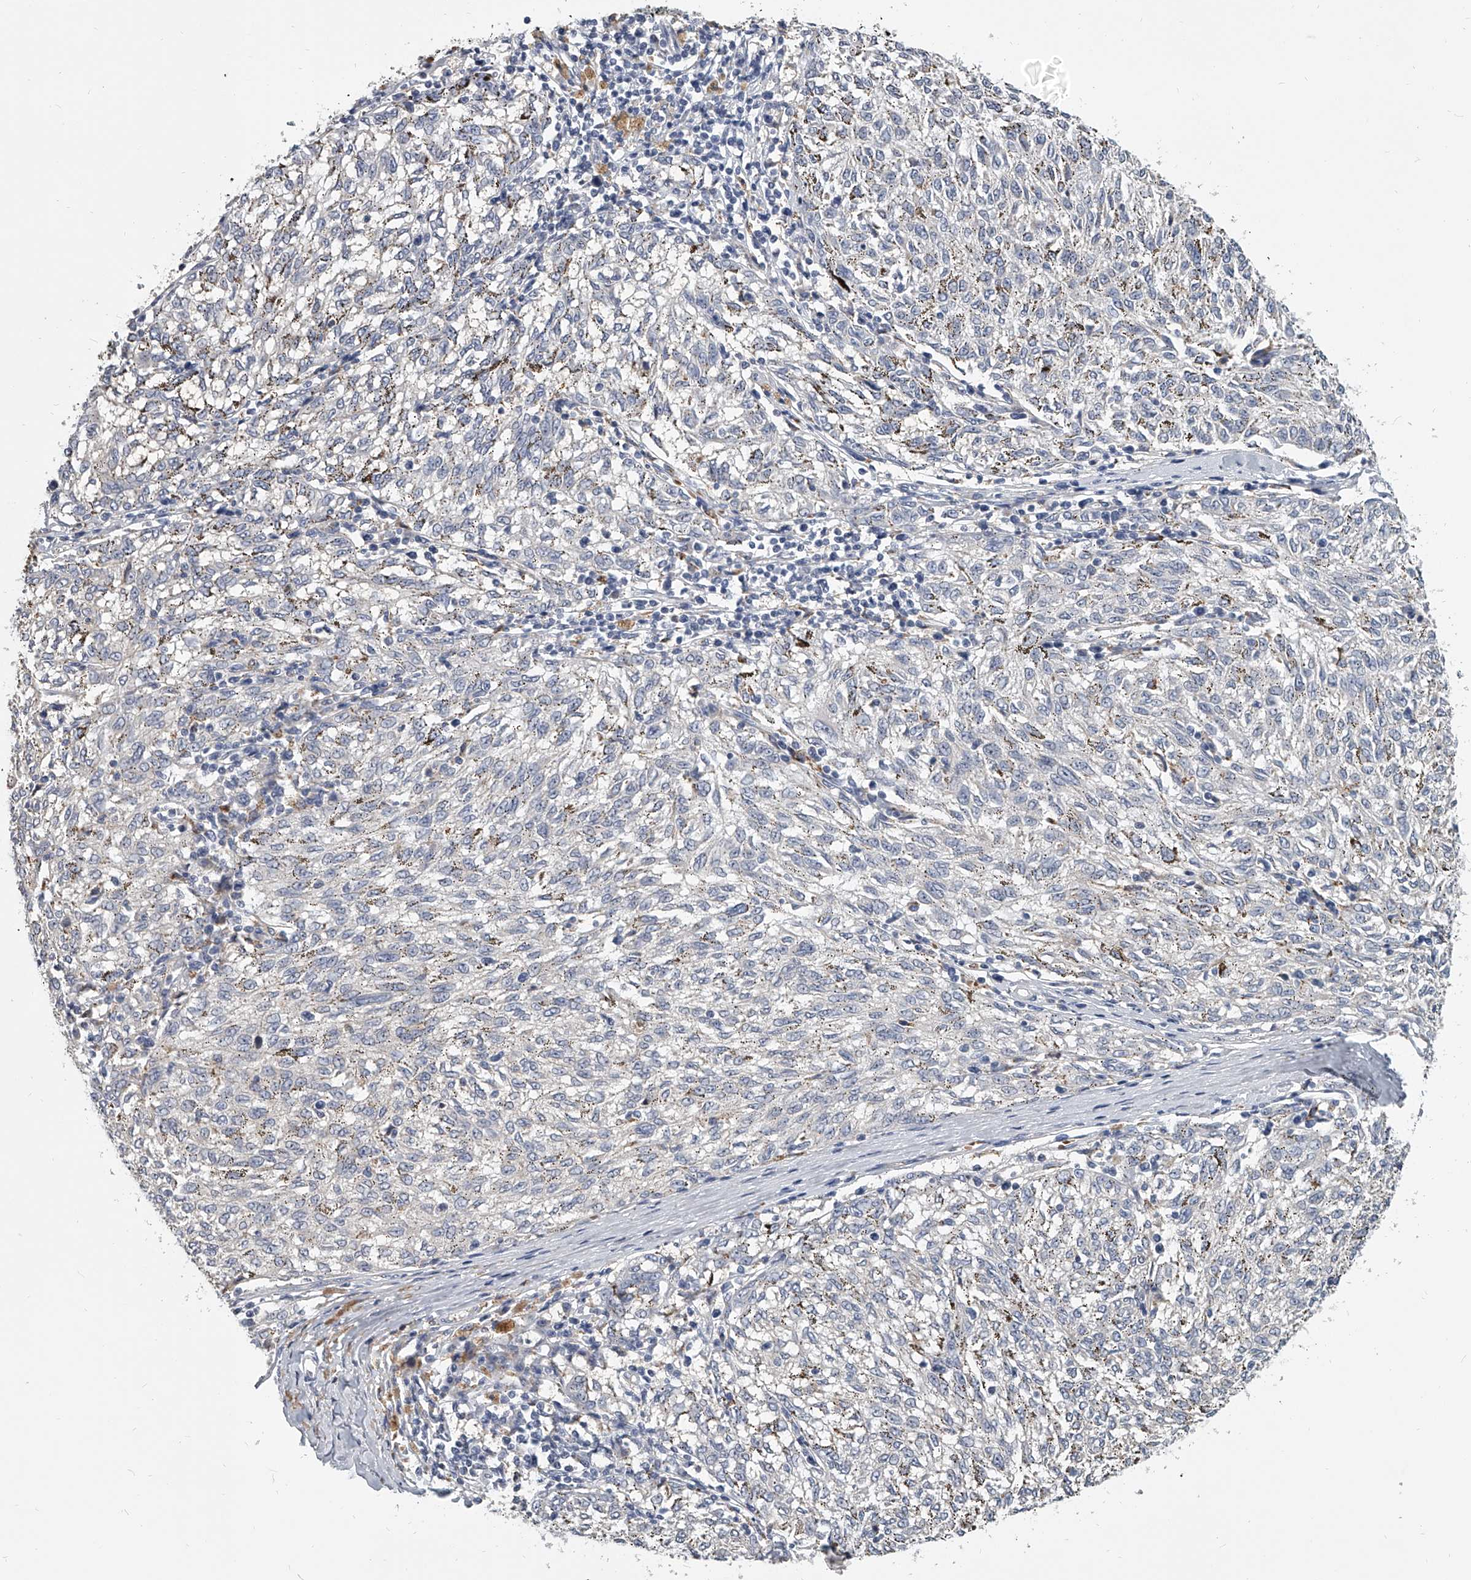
{"staining": {"intensity": "negative", "quantity": "none", "location": "none"}, "tissue": "melanoma", "cell_type": "Tumor cells", "image_type": "cancer", "snomed": [{"axis": "morphology", "description": "Malignant melanoma, NOS"}, {"axis": "topography", "description": "Skin"}], "caption": "Immunohistochemical staining of melanoma reveals no significant positivity in tumor cells.", "gene": "KLHL7", "patient": {"sex": "female", "age": 72}}